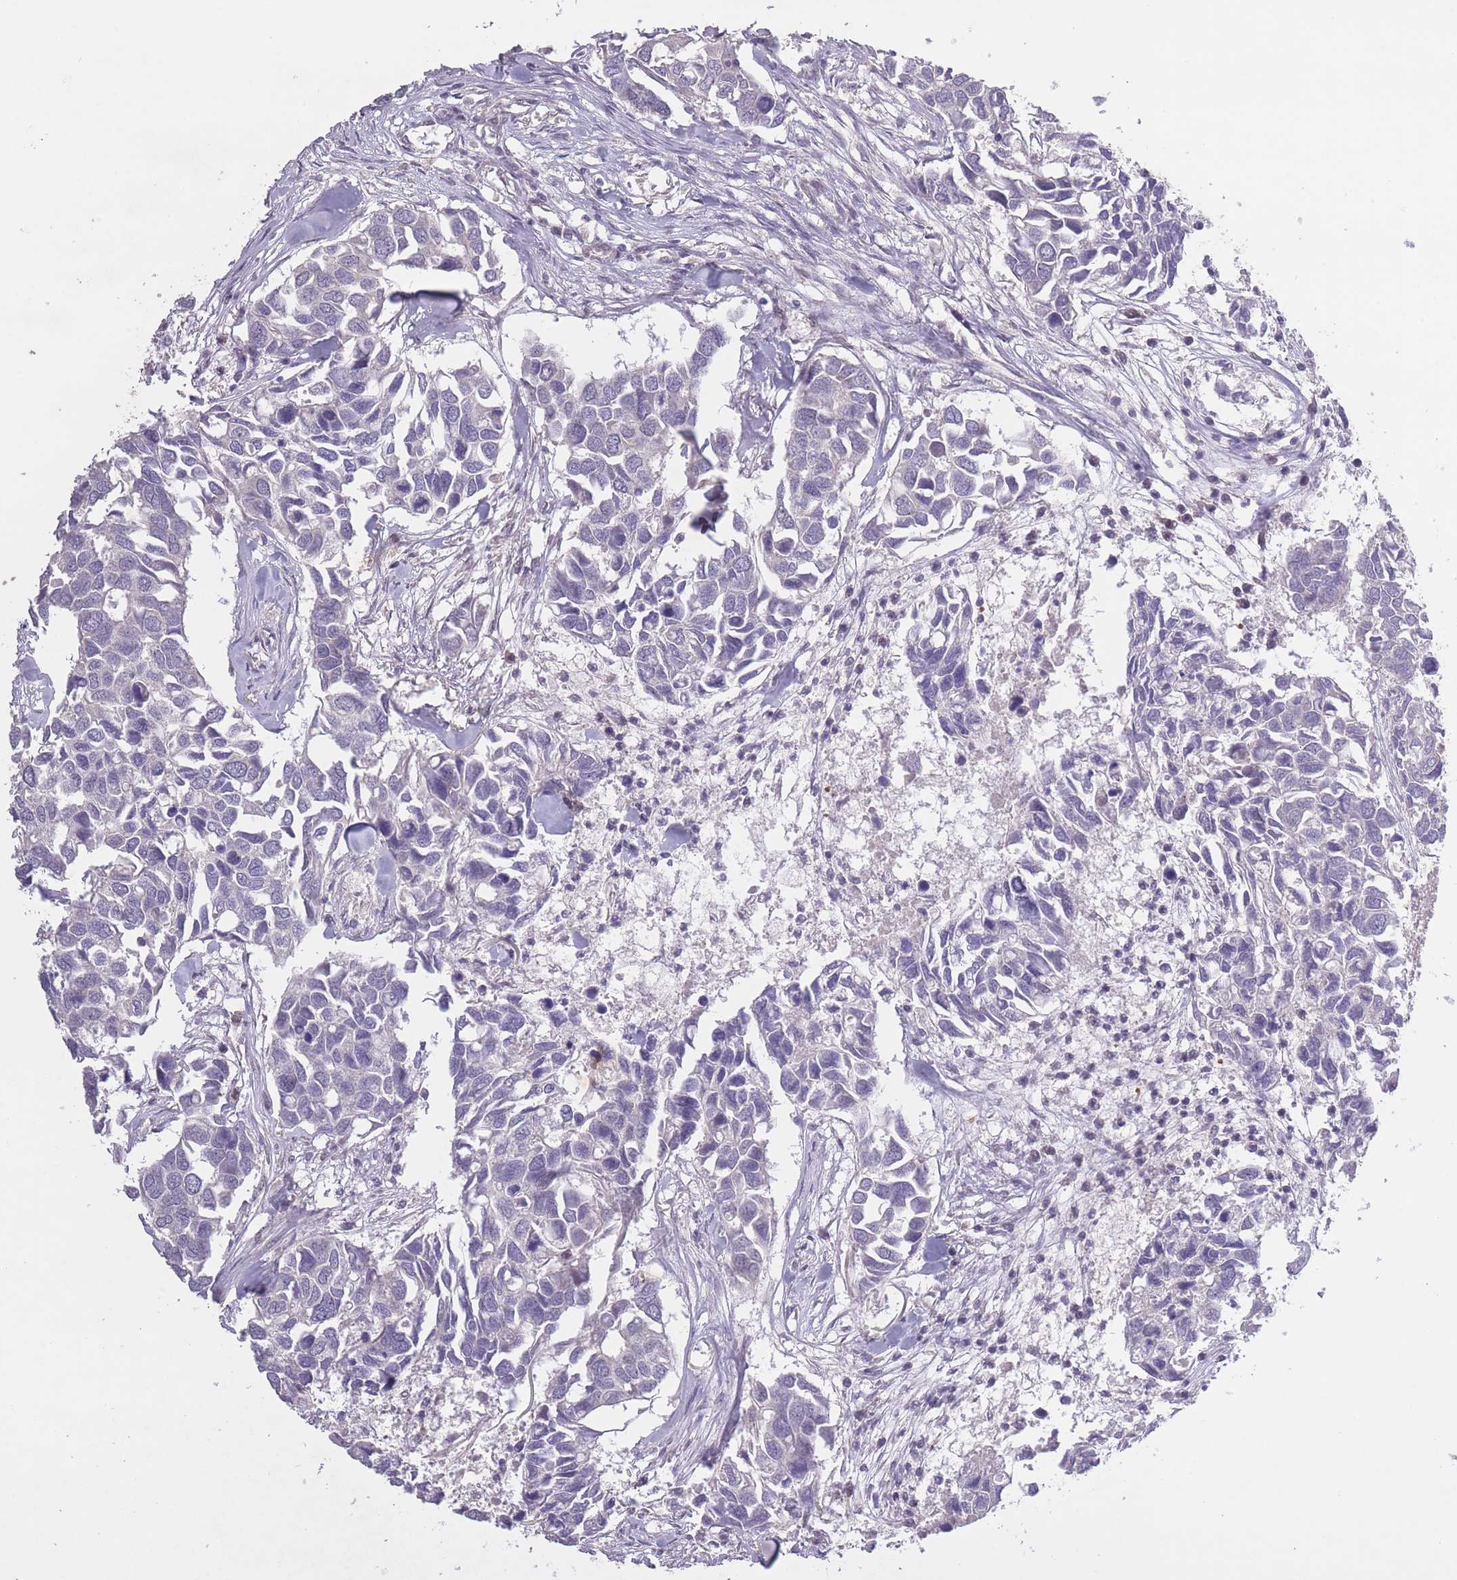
{"staining": {"intensity": "negative", "quantity": "none", "location": "none"}, "tissue": "breast cancer", "cell_type": "Tumor cells", "image_type": "cancer", "snomed": [{"axis": "morphology", "description": "Duct carcinoma"}, {"axis": "topography", "description": "Breast"}], "caption": "There is no significant staining in tumor cells of intraductal carcinoma (breast).", "gene": "CBX6", "patient": {"sex": "female", "age": 83}}